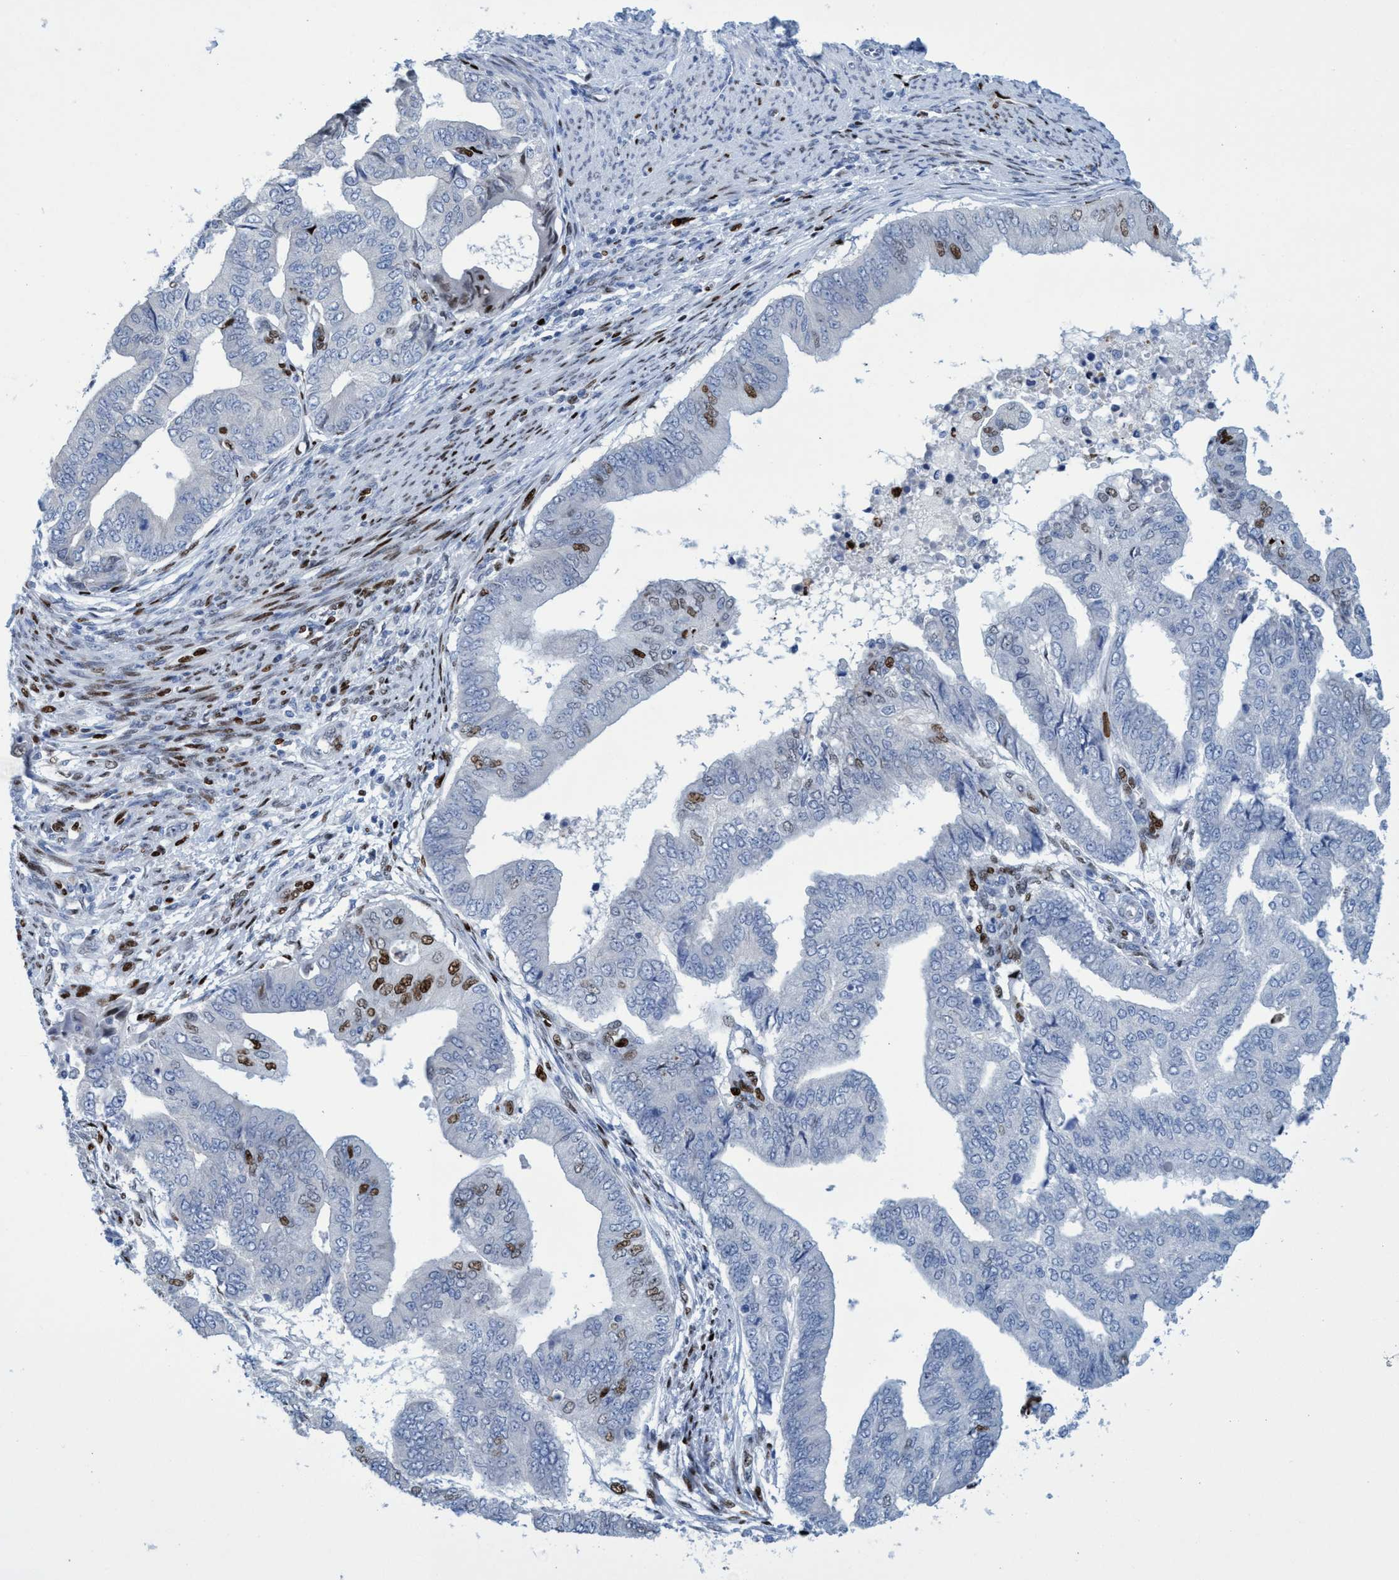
{"staining": {"intensity": "moderate", "quantity": "<25%", "location": "nuclear"}, "tissue": "endometrial cancer", "cell_type": "Tumor cells", "image_type": "cancer", "snomed": [{"axis": "morphology", "description": "Polyp, NOS"}, {"axis": "morphology", "description": "Adenocarcinoma, NOS"}, {"axis": "morphology", "description": "Adenoma, NOS"}, {"axis": "topography", "description": "Endometrium"}], "caption": "Protein expression analysis of human polyp (endometrial) reveals moderate nuclear positivity in approximately <25% of tumor cells. Using DAB (3,3'-diaminobenzidine) (brown) and hematoxylin (blue) stains, captured at high magnification using brightfield microscopy.", "gene": "R3HCC1", "patient": {"sex": "female", "age": 79}}